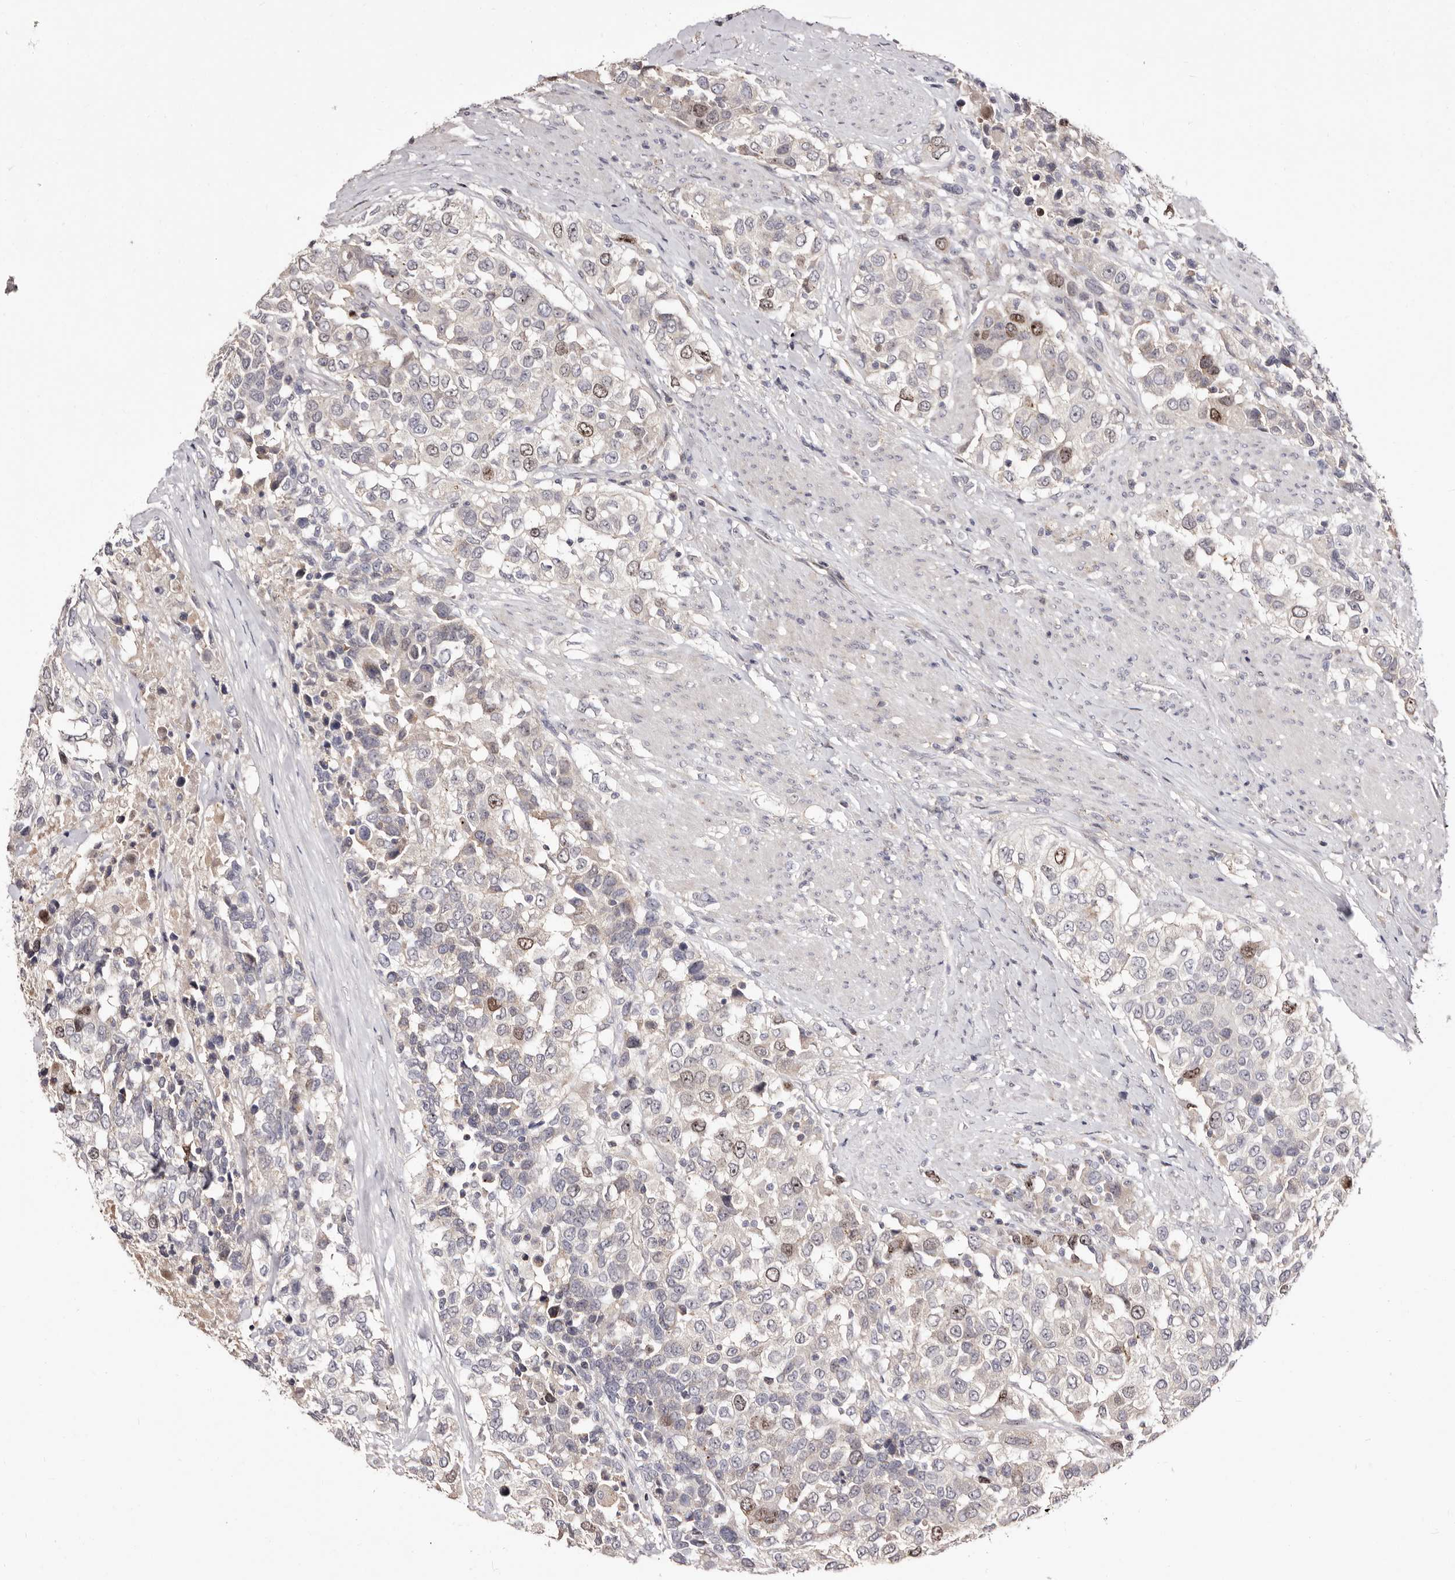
{"staining": {"intensity": "moderate", "quantity": "<25%", "location": "nuclear"}, "tissue": "urothelial cancer", "cell_type": "Tumor cells", "image_type": "cancer", "snomed": [{"axis": "morphology", "description": "Urothelial carcinoma, High grade"}, {"axis": "topography", "description": "Urinary bladder"}], "caption": "Urothelial cancer stained with a brown dye shows moderate nuclear positive positivity in about <25% of tumor cells.", "gene": "CDCA8", "patient": {"sex": "female", "age": 80}}